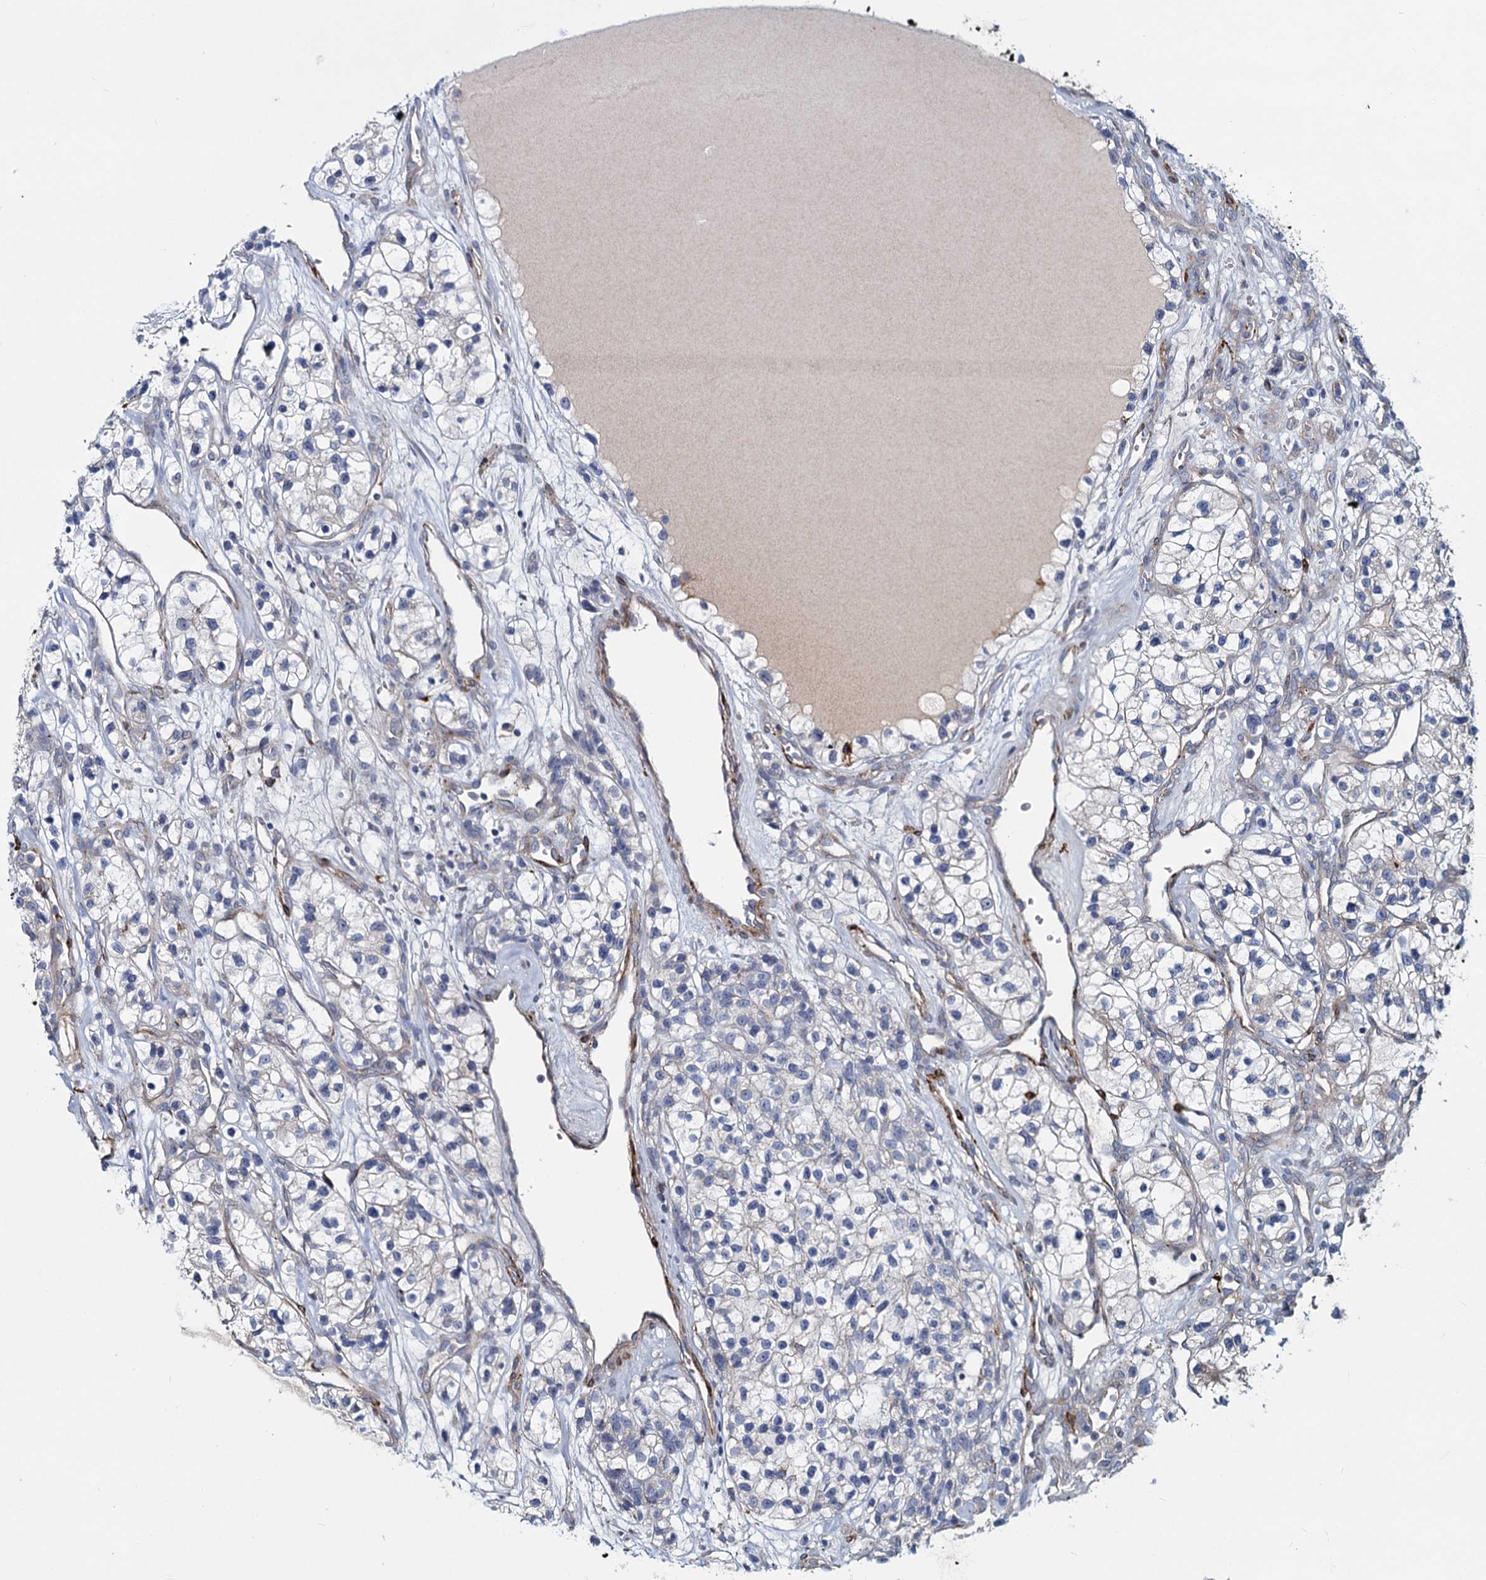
{"staining": {"intensity": "negative", "quantity": "none", "location": "none"}, "tissue": "renal cancer", "cell_type": "Tumor cells", "image_type": "cancer", "snomed": [{"axis": "morphology", "description": "Adenocarcinoma, NOS"}, {"axis": "topography", "description": "Kidney"}], "caption": "Tumor cells show no significant staining in renal adenocarcinoma.", "gene": "DCUN1D2", "patient": {"sex": "female", "age": 57}}